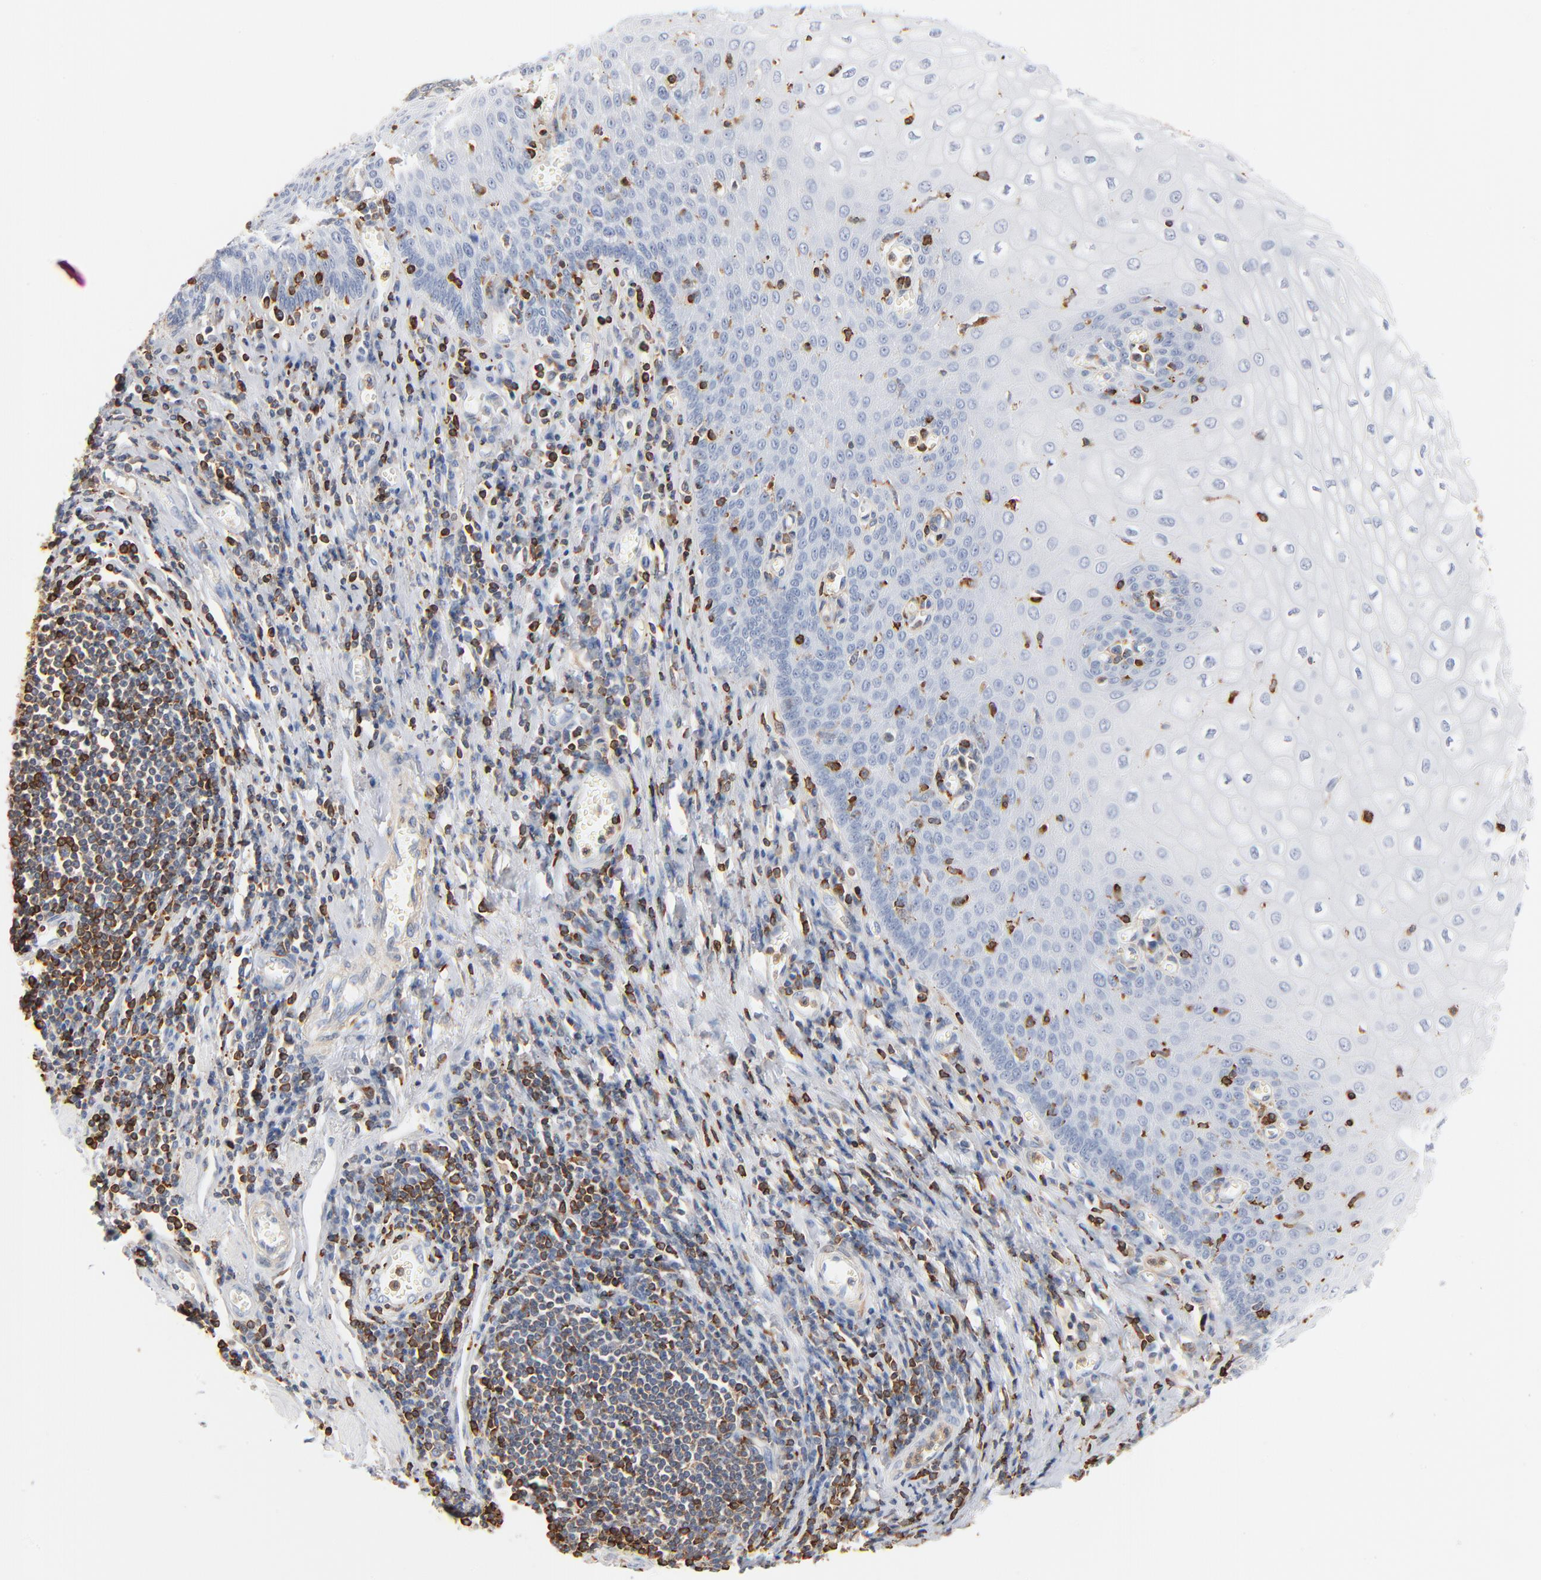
{"staining": {"intensity": "negative", "quantity": "none", "location": "none"}, "tissue": "esophagus", "cell_type": "Squamous epithelial cells", "image_type": "normal", "snomed": [{"axis": "morphology", "description": "Normal tissue, NOS"}, {"axis": "morphology", "description": "Squamous cell carcinoma, NOS"}, {"axis": "topography", "description": "Esophagus"}], "caption": "High magnification brightfield microscopy of benign esophagus stained with DAB (3,3'-diaminobenzidine) (brown) and counterstained with hematoxylin (blue): squamous epithelial cells show no significant positivity. The staining was performed using DAB to visualize the protein expression in brown, while the nuclei were stained in blue with hematoxylin (Magnification: 20x).", "gene": "SH3KBP1", "patient": {"sex": "male", "age": 65}}